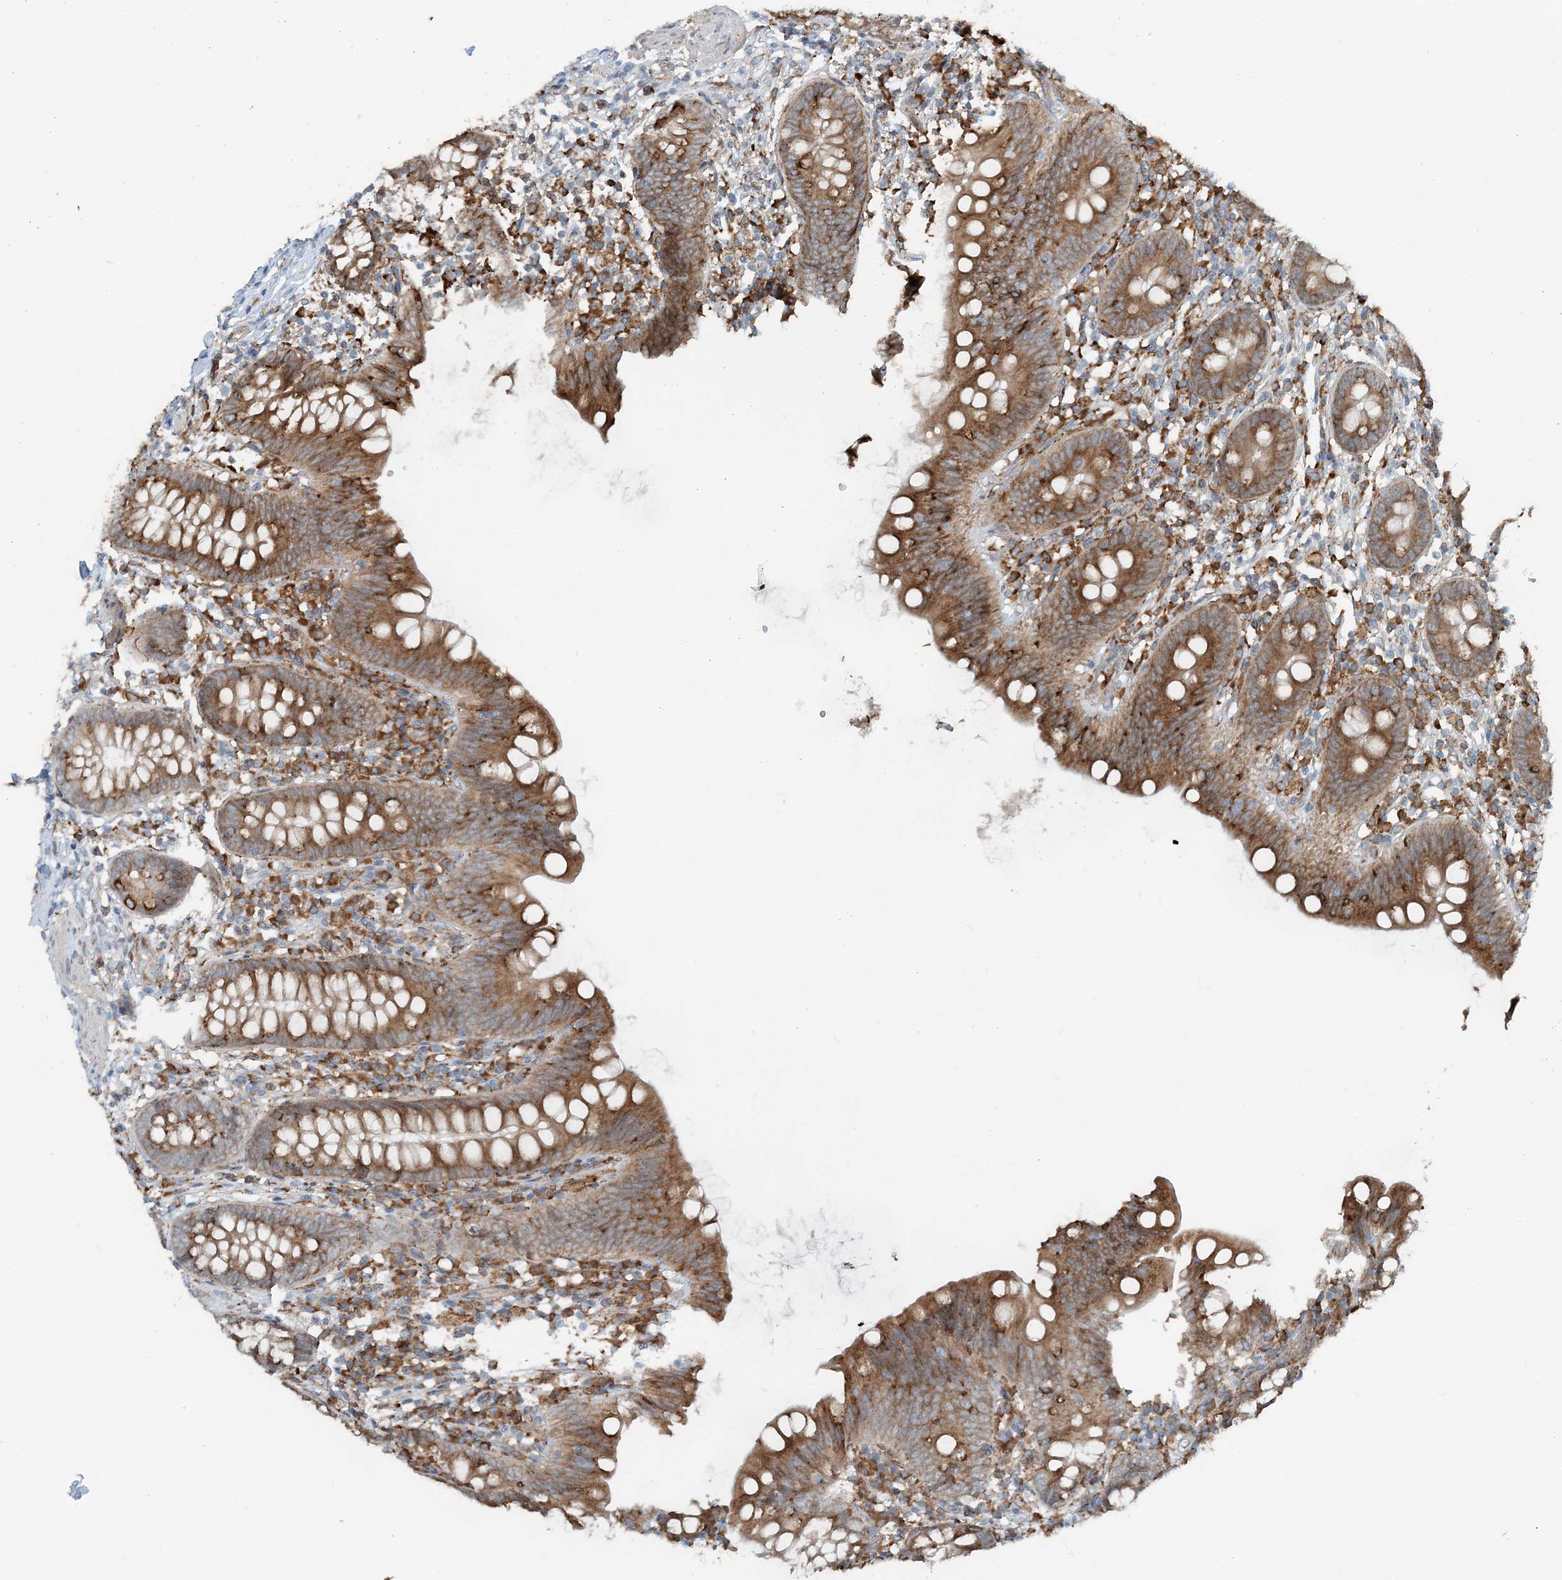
{"staining": {"intensity": "moderate", "quantity": ">75%", "location": "cytoplasmic/membranous"}, "tissue": "appendix", "cell_type": "Glandular cells", "image_type": "normal", "snomed": [{"axis": "morphology", "description": "Normal tissue, NOS"}, {"axis": "topography", "description": "Appendix"}], "caption": "The image demonstrates a brown stain indicating the presence of a protein in the cytoplasmic/membranous of glandular cells in appendix. (DAB (3,3'-diaminobenzidine) = brown stain, brightfield microscopy at high magnification).", "gene": "CERKL", "patient": {"sex": "female", "age": 62}}